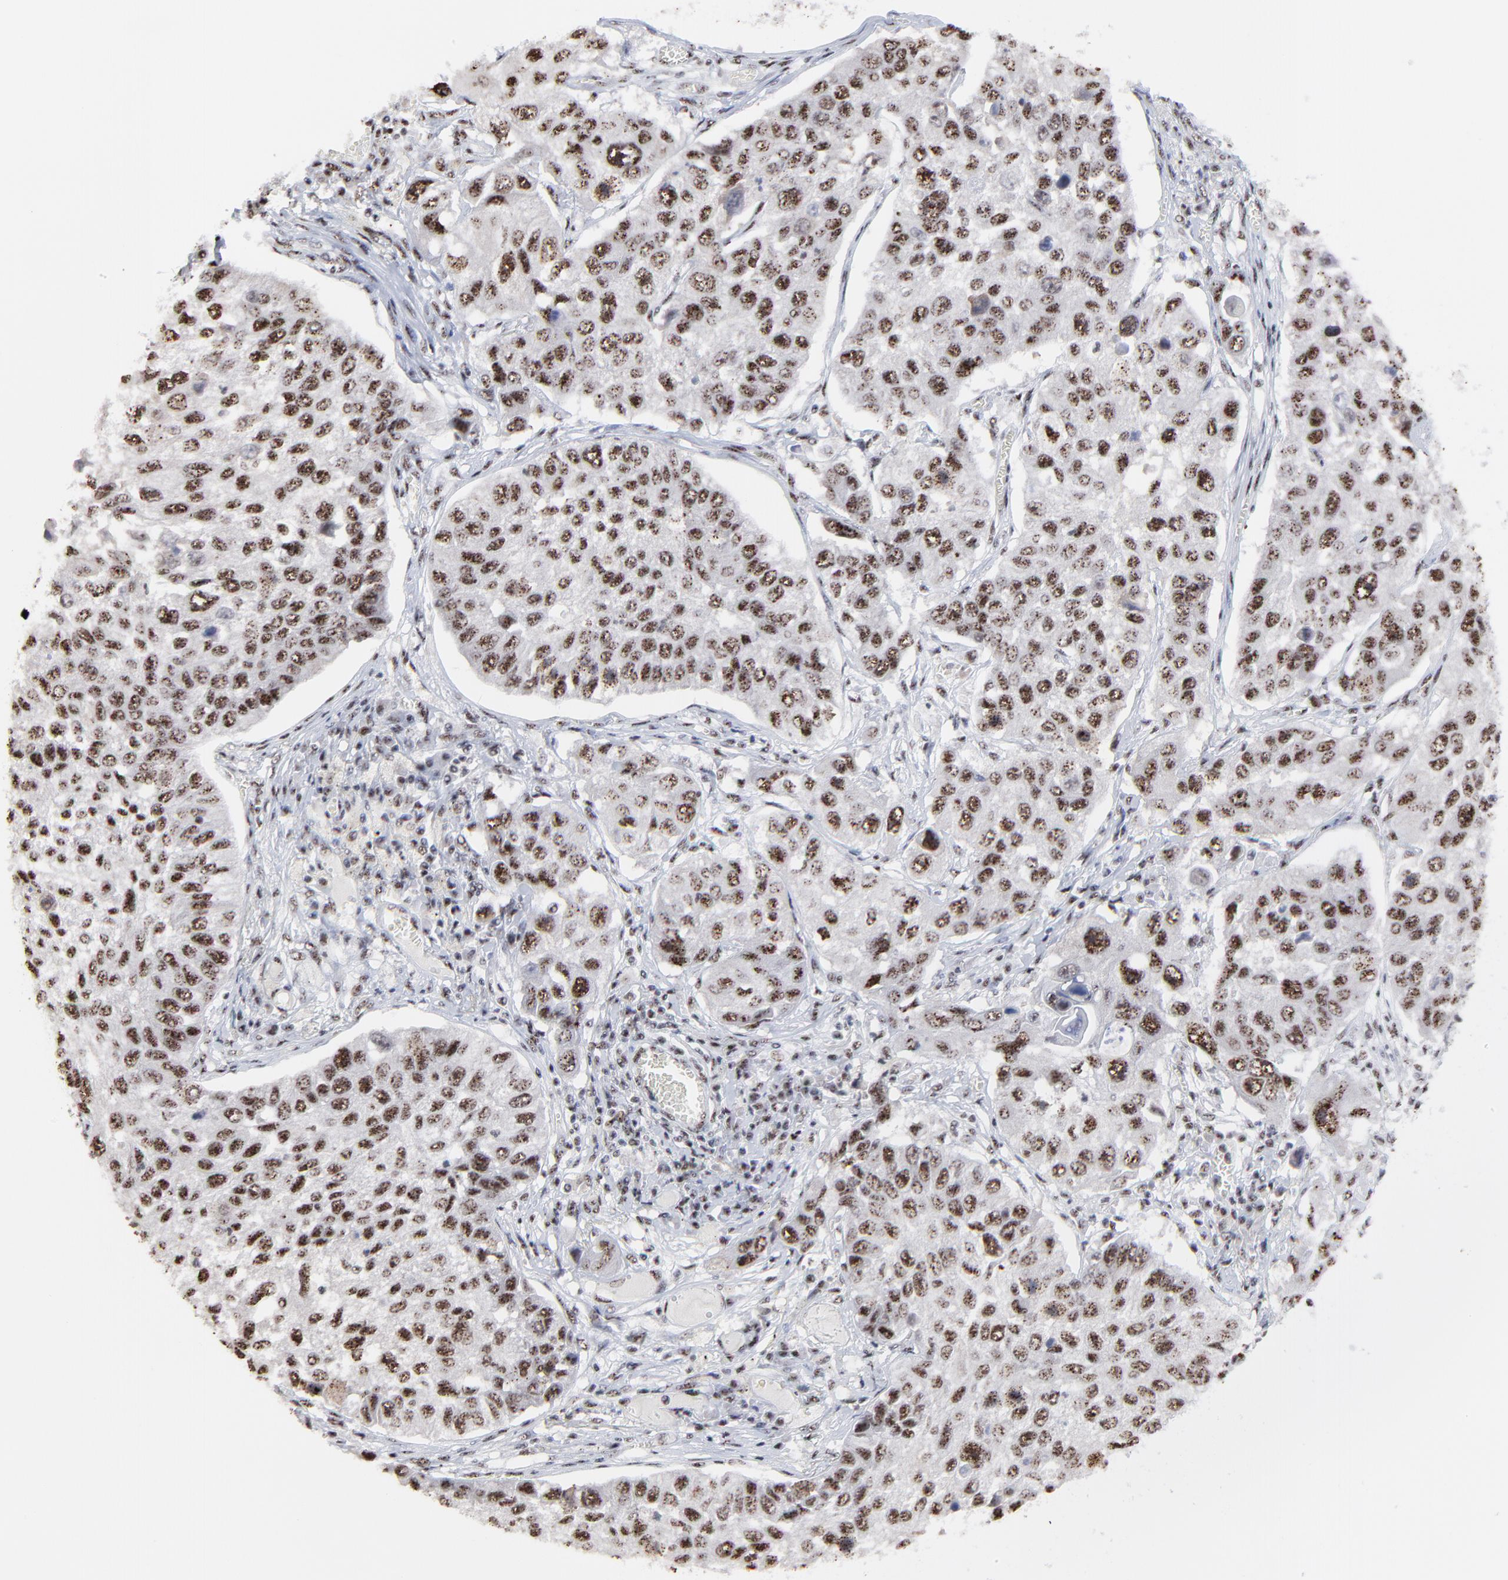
{"staining": {"intensity": "moderate", "quantity": ">75%", "location": "nuclear"}, "tissue": "lung cancer", "cell_type": "Tumor cells", "image_type": "cancer", "snomed": [{"axis": "morphology", "description": "Squamous cell carcinoma, NOS"}, {"axis": "topography", "description": "Lung"}], "caption": "Protein expression analysis of lung squamous cell carcinoma displays moderate nuclear expression in approximately >75% of tumor cells.", "gene": "MBD4", "patient": {"sex": "male", "age": 71}}